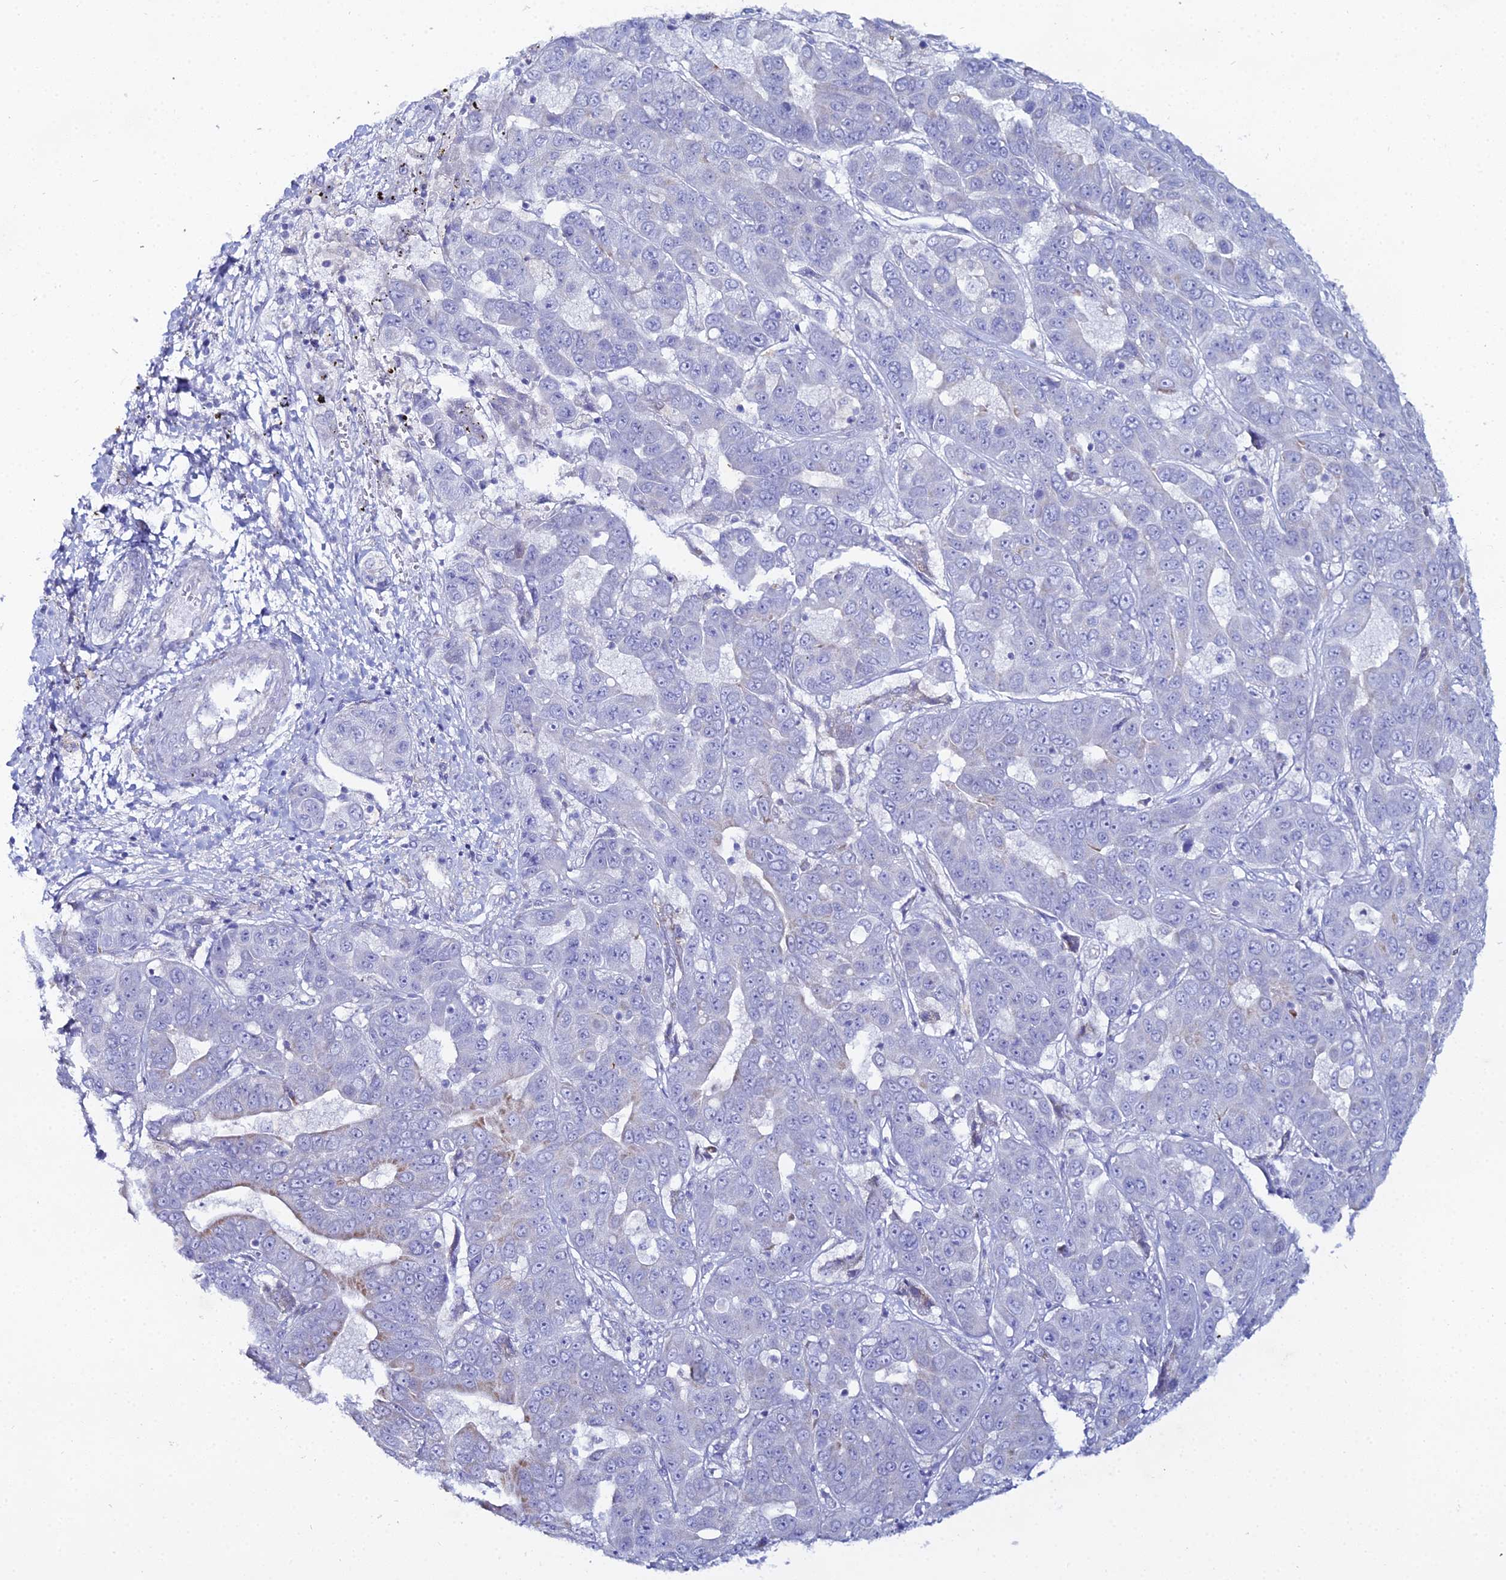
{"staining": {"intensity": "negative", "quantity": "none", "location": "none"}, "tissue": "liver cancer", "cell_type": "Tumor cells", "image_type": "cancer", "snomed": [{"axis": "morphology", "description": "Cholangiocarcinoma"}, {"axis": "topography", "description": "Liver"}], "caption": "This is a image of IHC staining of cholangiocarcinoma (liver), which shows no staining in tumor cells.", "gene": "DHX34", "patient": {"sex": "female", "age": 52}}